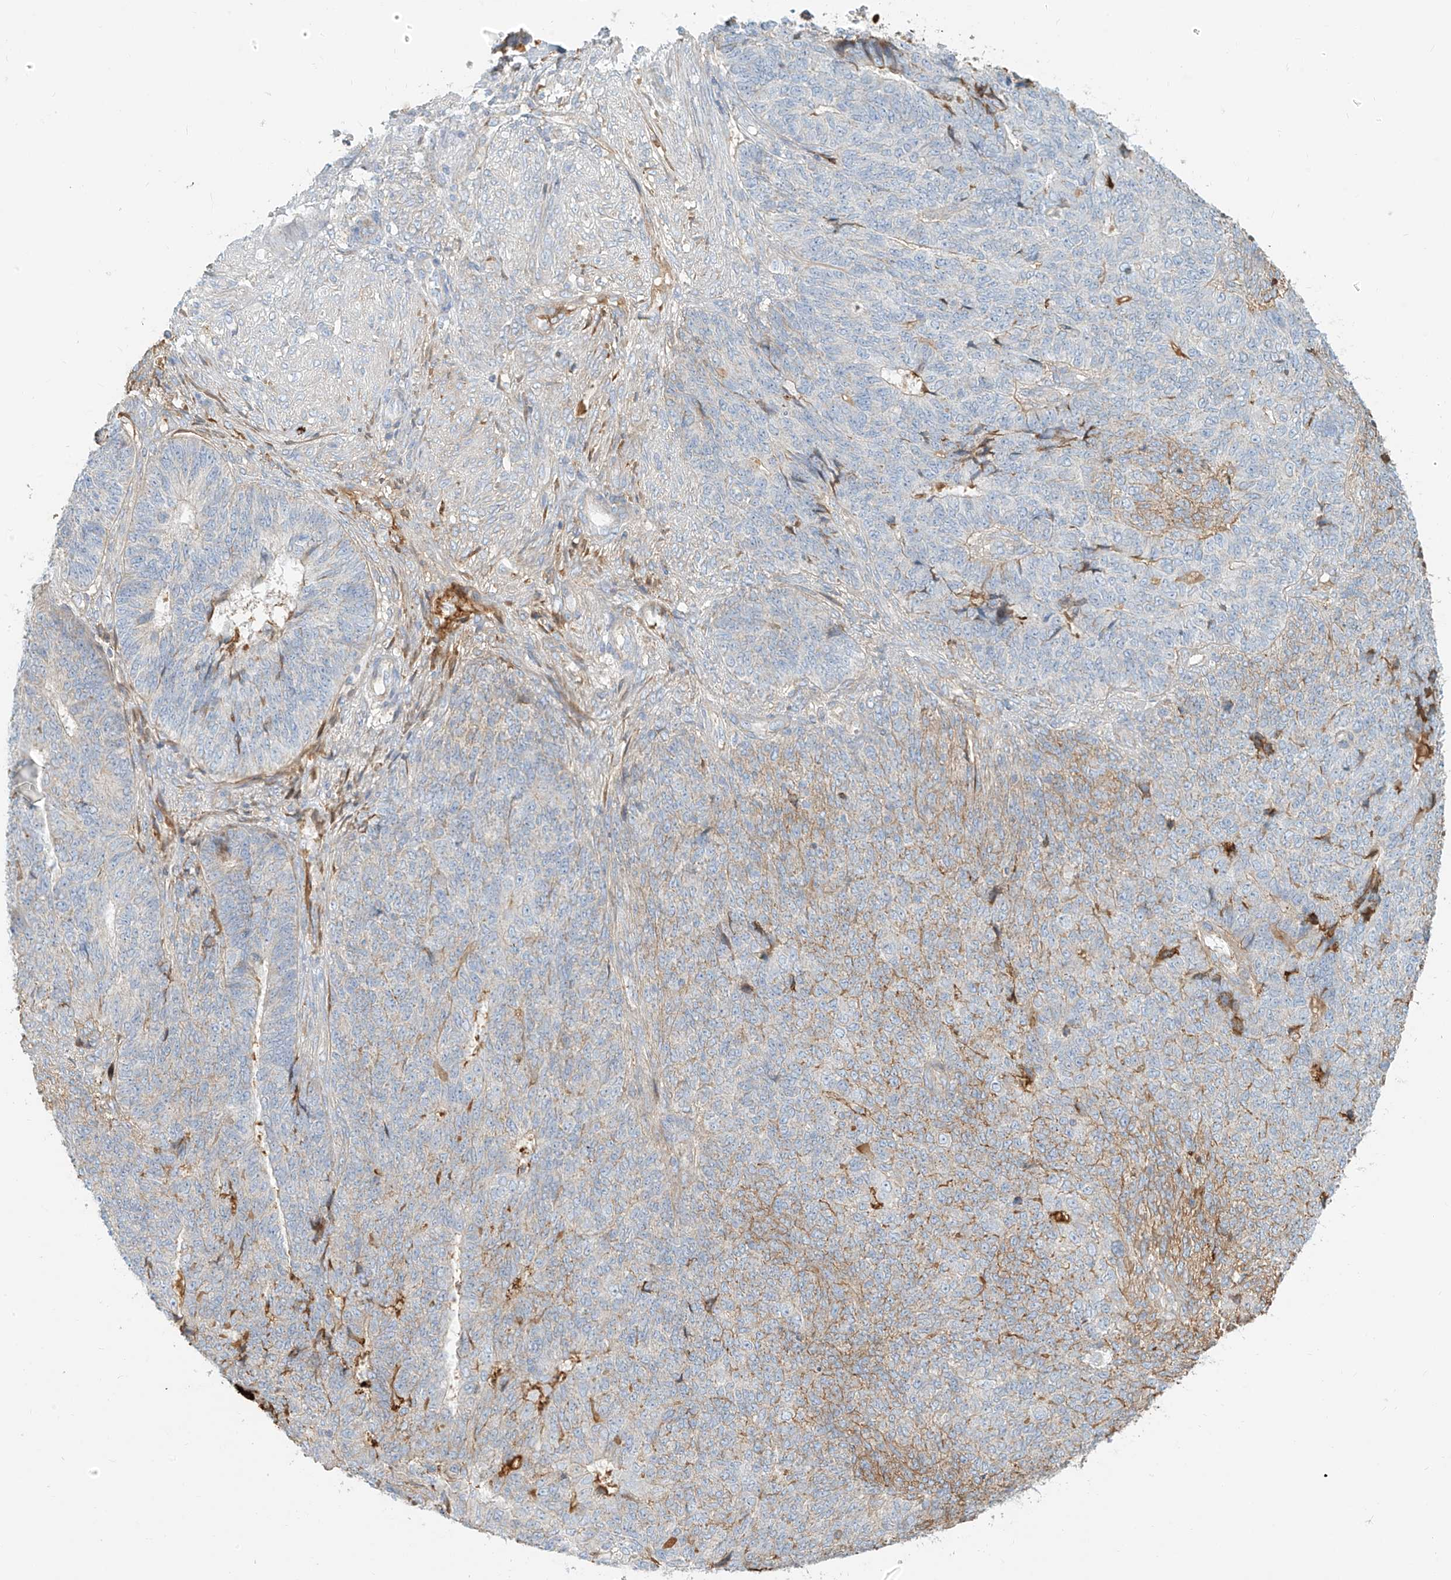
{"staining": {"intensity": "moderate", "quantity": "<25%", "location": "cytoplasmic/membranous"}, "tissue": "endometrial cancer", "cell_type": "Tumor cells", "image_type": "cancer", "snomed": [{"axis": "morphology", "description": "Adenocarcinoma, NOS"}, {"axis": "topography", "description": "Endometrium"}], "caption": "Adenocarcinoma (endometrial) was stained to show a protein in brown. There is low levels of moderate cytoplasmic/membranous expression in approximately <25% of tumor cells.", "gene": "OCSTAMP", "patient": {"sex": "female", "age": 32}}